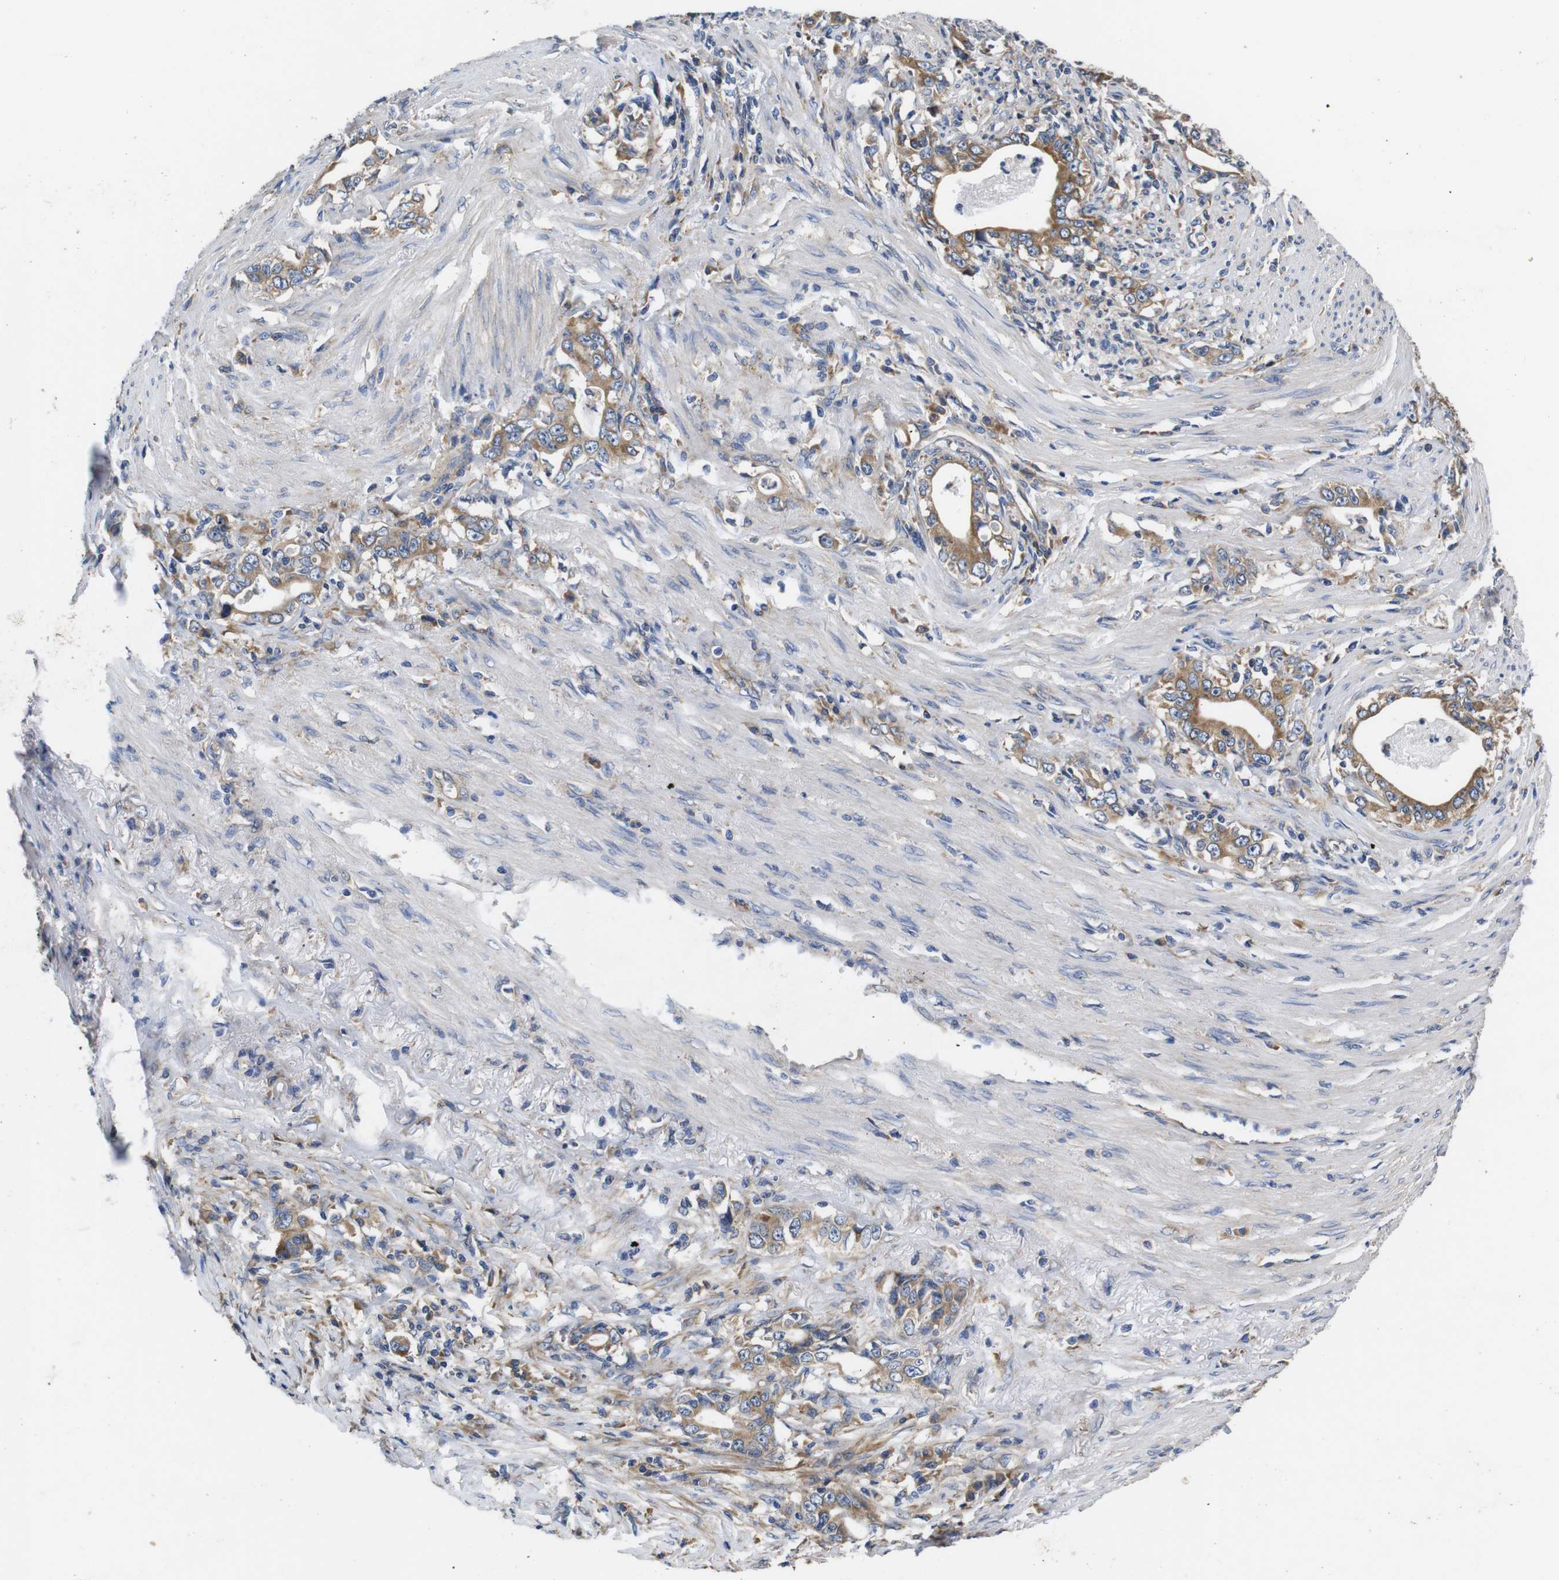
{"staining": {"intensity": "moderate", "quantity": ">75%", "location": "cytoplasmic/membranous"}, "tissue": "stomach cancer", "cell_type": "Tumor cells", "image_type": "cancer", "snomed": [{"axis": "morphology", "description": "Adenocarcinoma, NOS"}, {"axis": "topography", "description": "Stomach, lower"}], "caption": "This micrograph demonstrates immunohistochemistry staining of stomach cancer, with medium moderate cytoplasmic/membranous staining in approximately >75% of tumor cells.", "gene": "MARCHF7", "patient": {"sex": "female", "age": 72}}